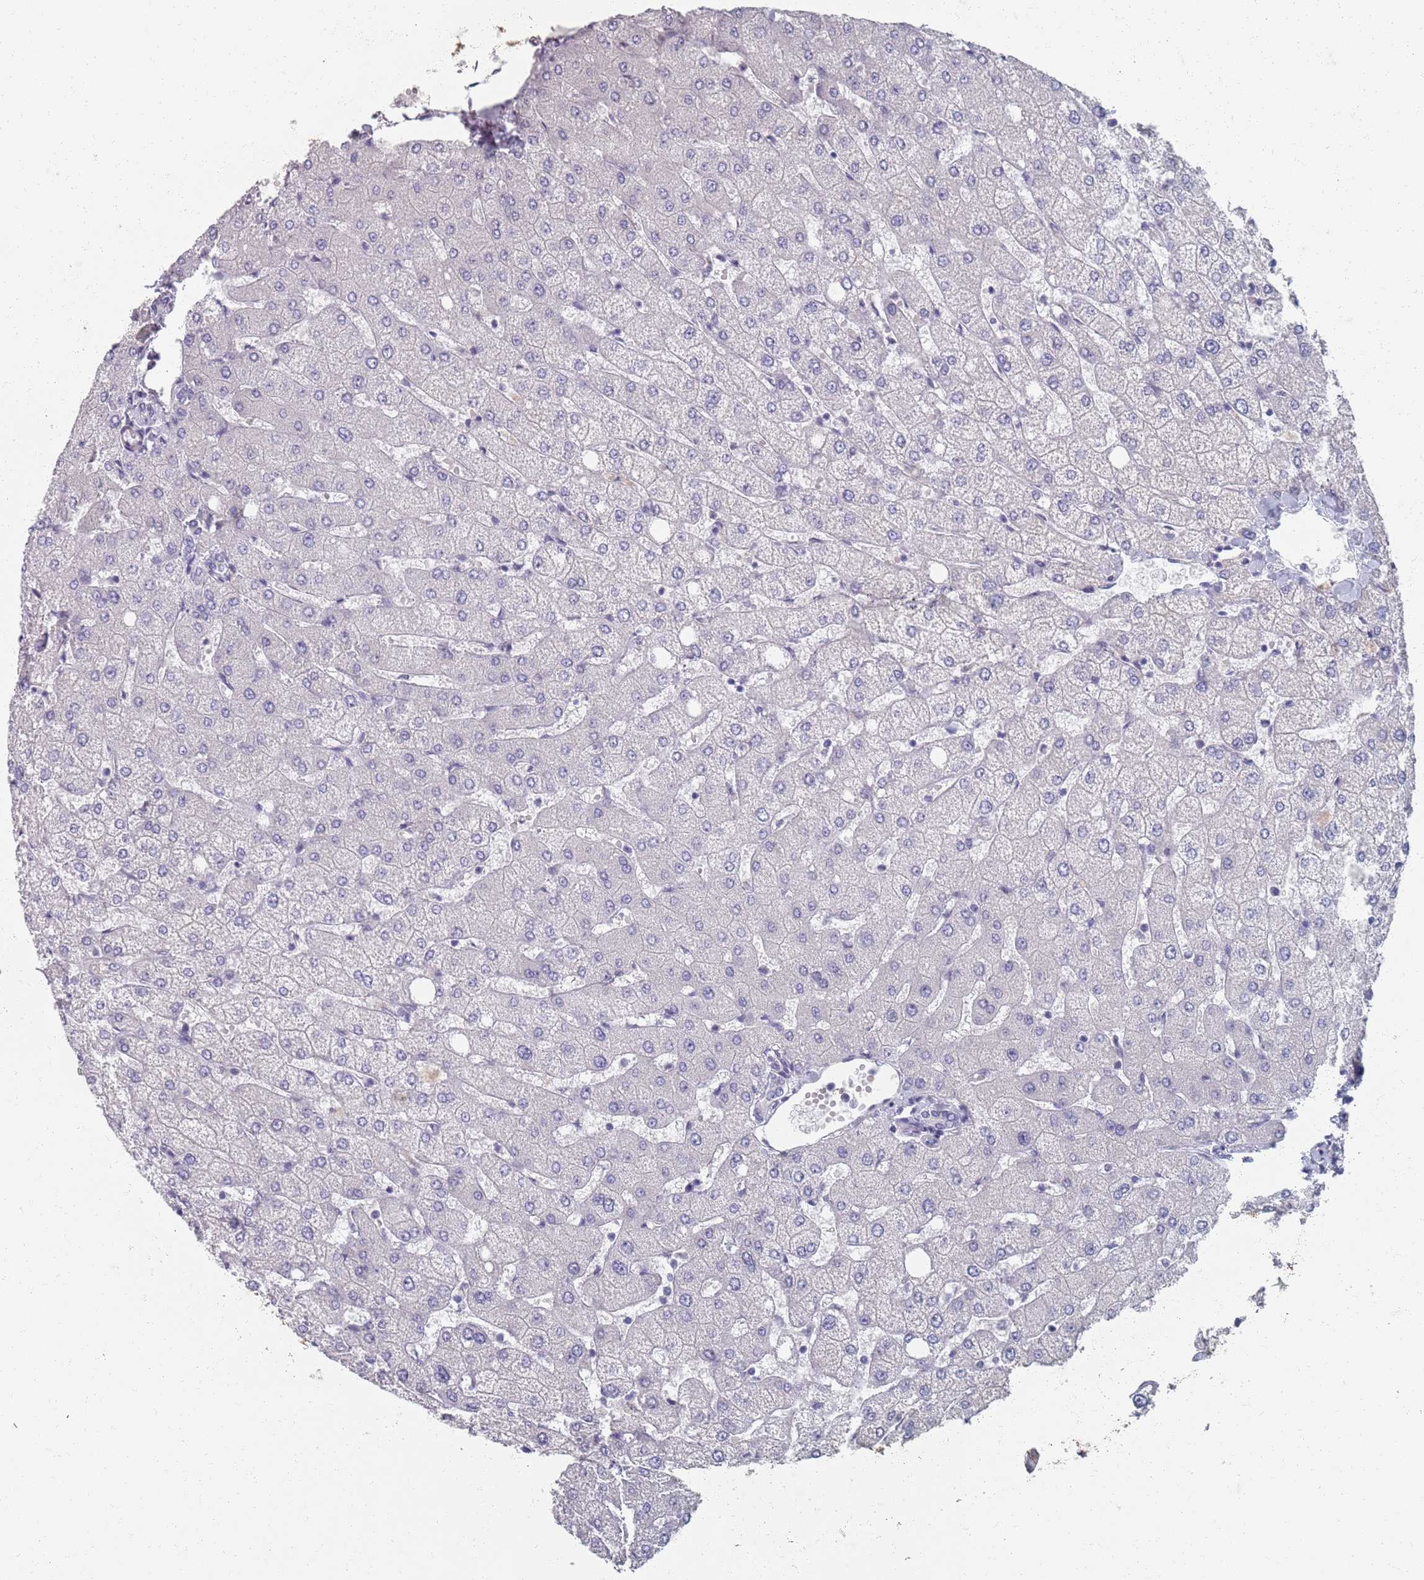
{"staining": {"intensity": "negative", "quantity": "none", "location": "none"}, "tissue": "liver", "cell_type": "Cholangiocytes", "image_type": "normal", "snomed": [{"axis": "morphology", "description": "Normal tissue, NOS"}, {"axis": "topography", "description": "Liver"}], "caption": "IHC micrograph of benign liver stained for a protein (brown), which reveals no expression in cholangiocytes. (Stains: DAB (3,3'-diaminobenzidine) immunohistochemistry with hematoxylin counter stain, Microscopy: brightfield microscopy at high magnification).", "gene": "SAMD1", "patient": {"sex": "female", "age": 54}}